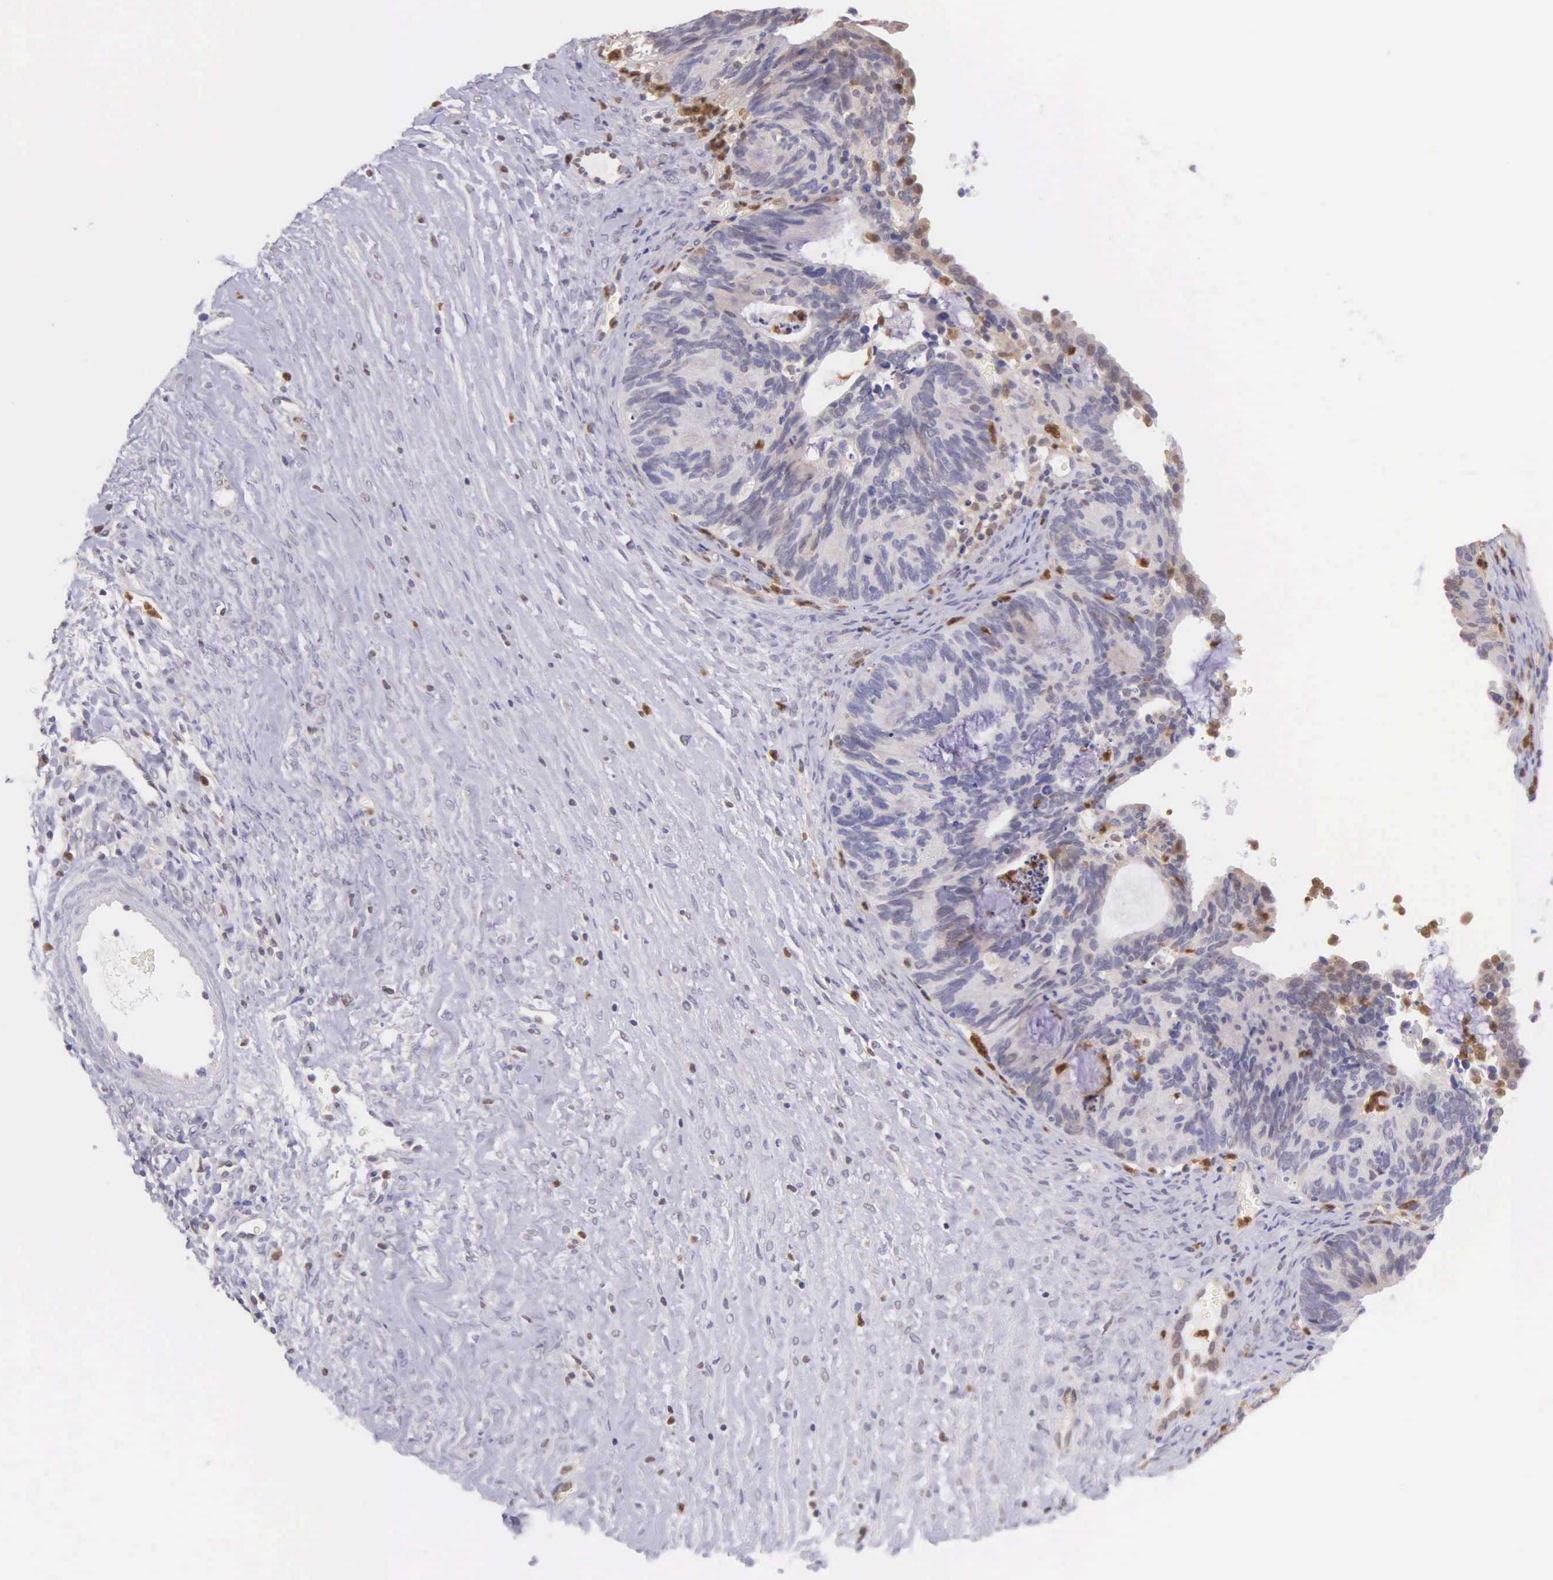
{"staining": {"intensity": "negative", "quantity": "none", "location": "none"}, "tissue": "ovarian cancer", "cell_type": "Tumor cells", "image_type": "cancer", "snomed": [{"axis": "morphology", "description": "Carcinoma, endometroid"}, {"axis": "topography", "description": "Ovary"}], "caption": "Immunohistochemical staining of ovarian endometroid carcinoma reveals no significant expression in tumor cells.", "gene": "BID", "patient": {"sex": "female", "age": 52}}